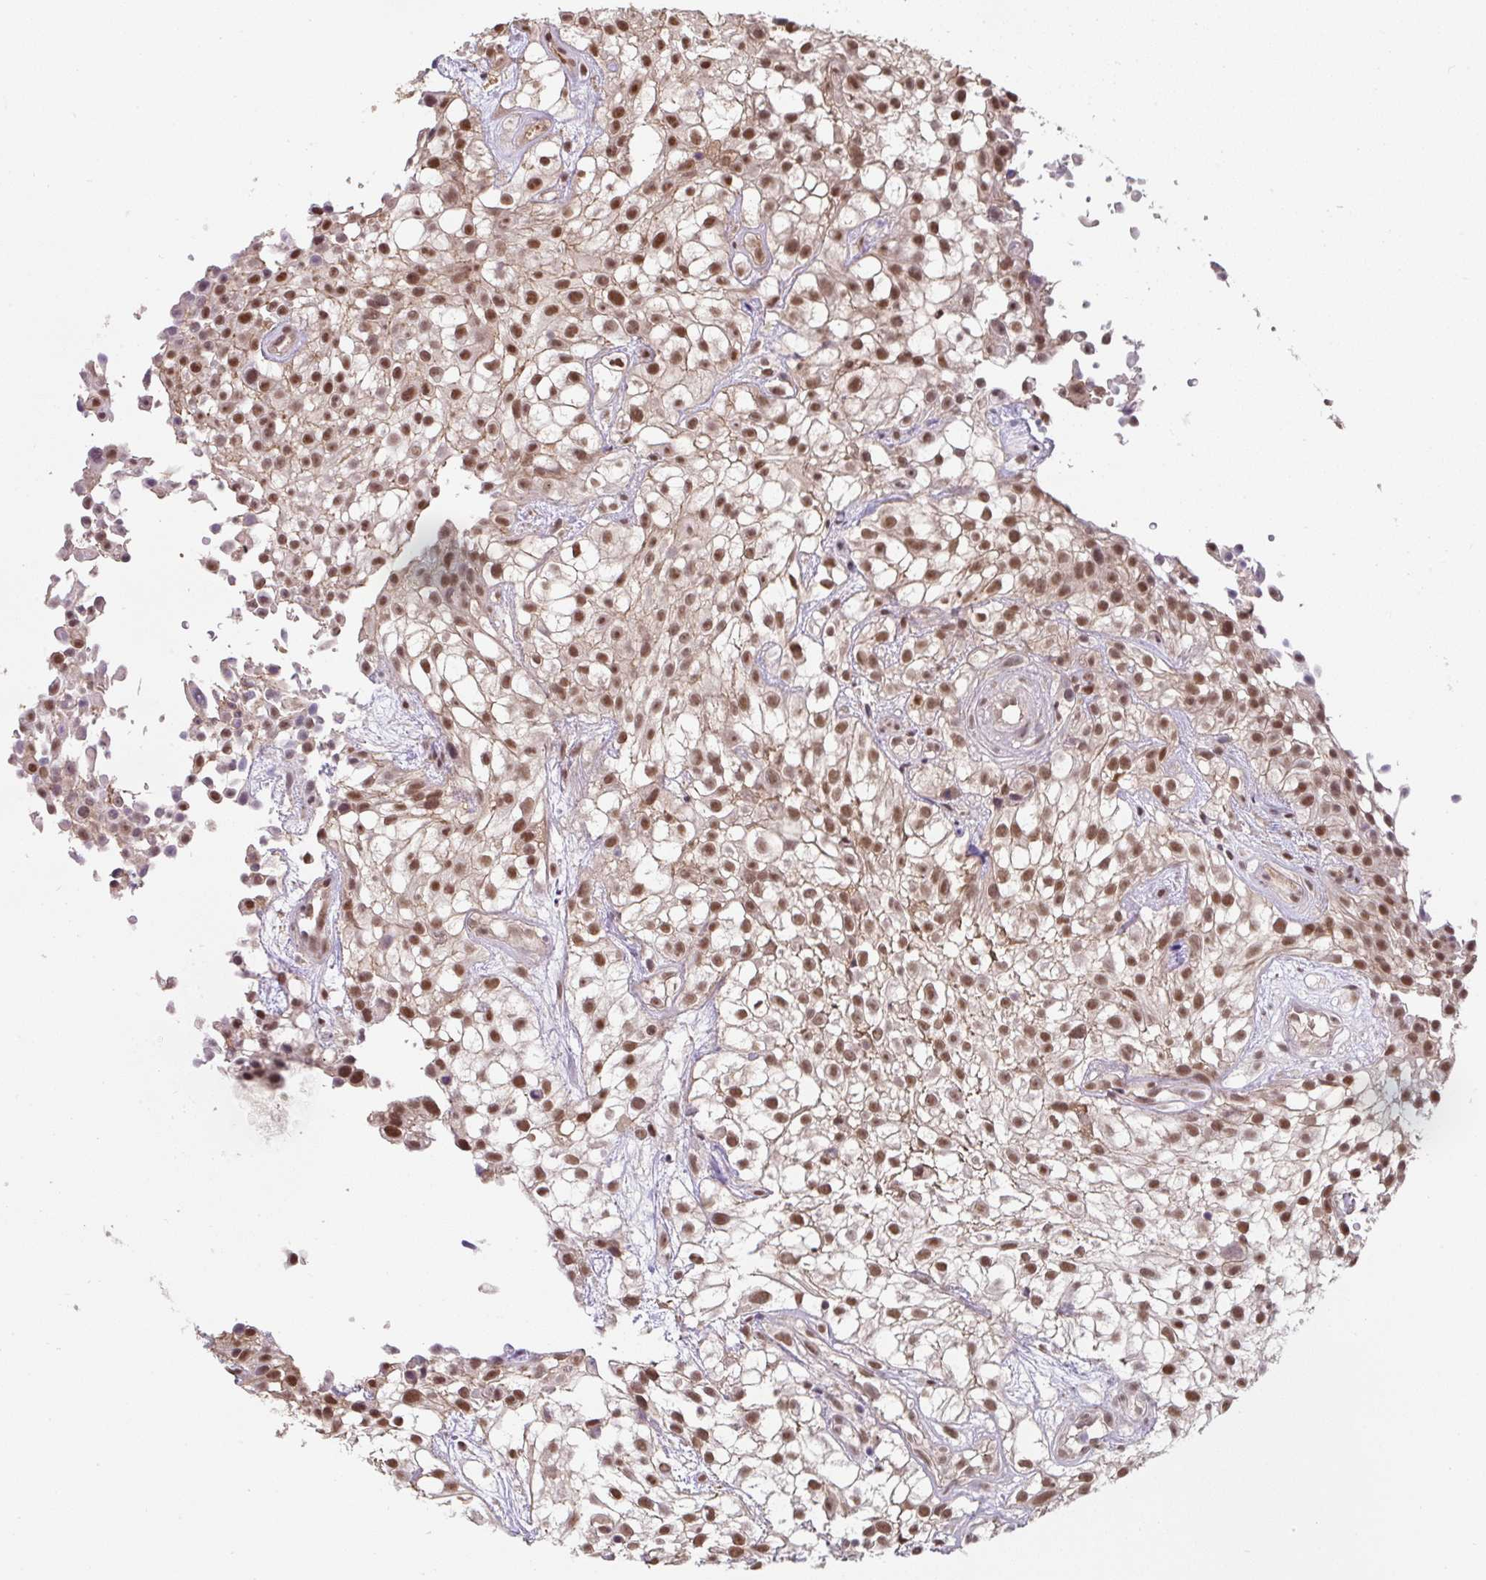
{"staining": {"intensity": "moderate", "quantity": ">75%", "location": "nuclear"}, "tissue": "urothelial cancer", "cell_type": "Tumor cells", "image_type": "cancer", "snomed": [{"axis": "morphology", "description": "Urothelial carcinoma, High grade"}, {"axis": "topography", "description": "Urinary bladder"}], "caption": "The immunohistochemical stain highlights moderate nuclear staining in tumor cells of urothelial cancer tissue. Ihc stains the protein of interest in brown and the nuclei are stained blue.", "gene": "ST13", "patient": {"sex": "male", "age": 56}}